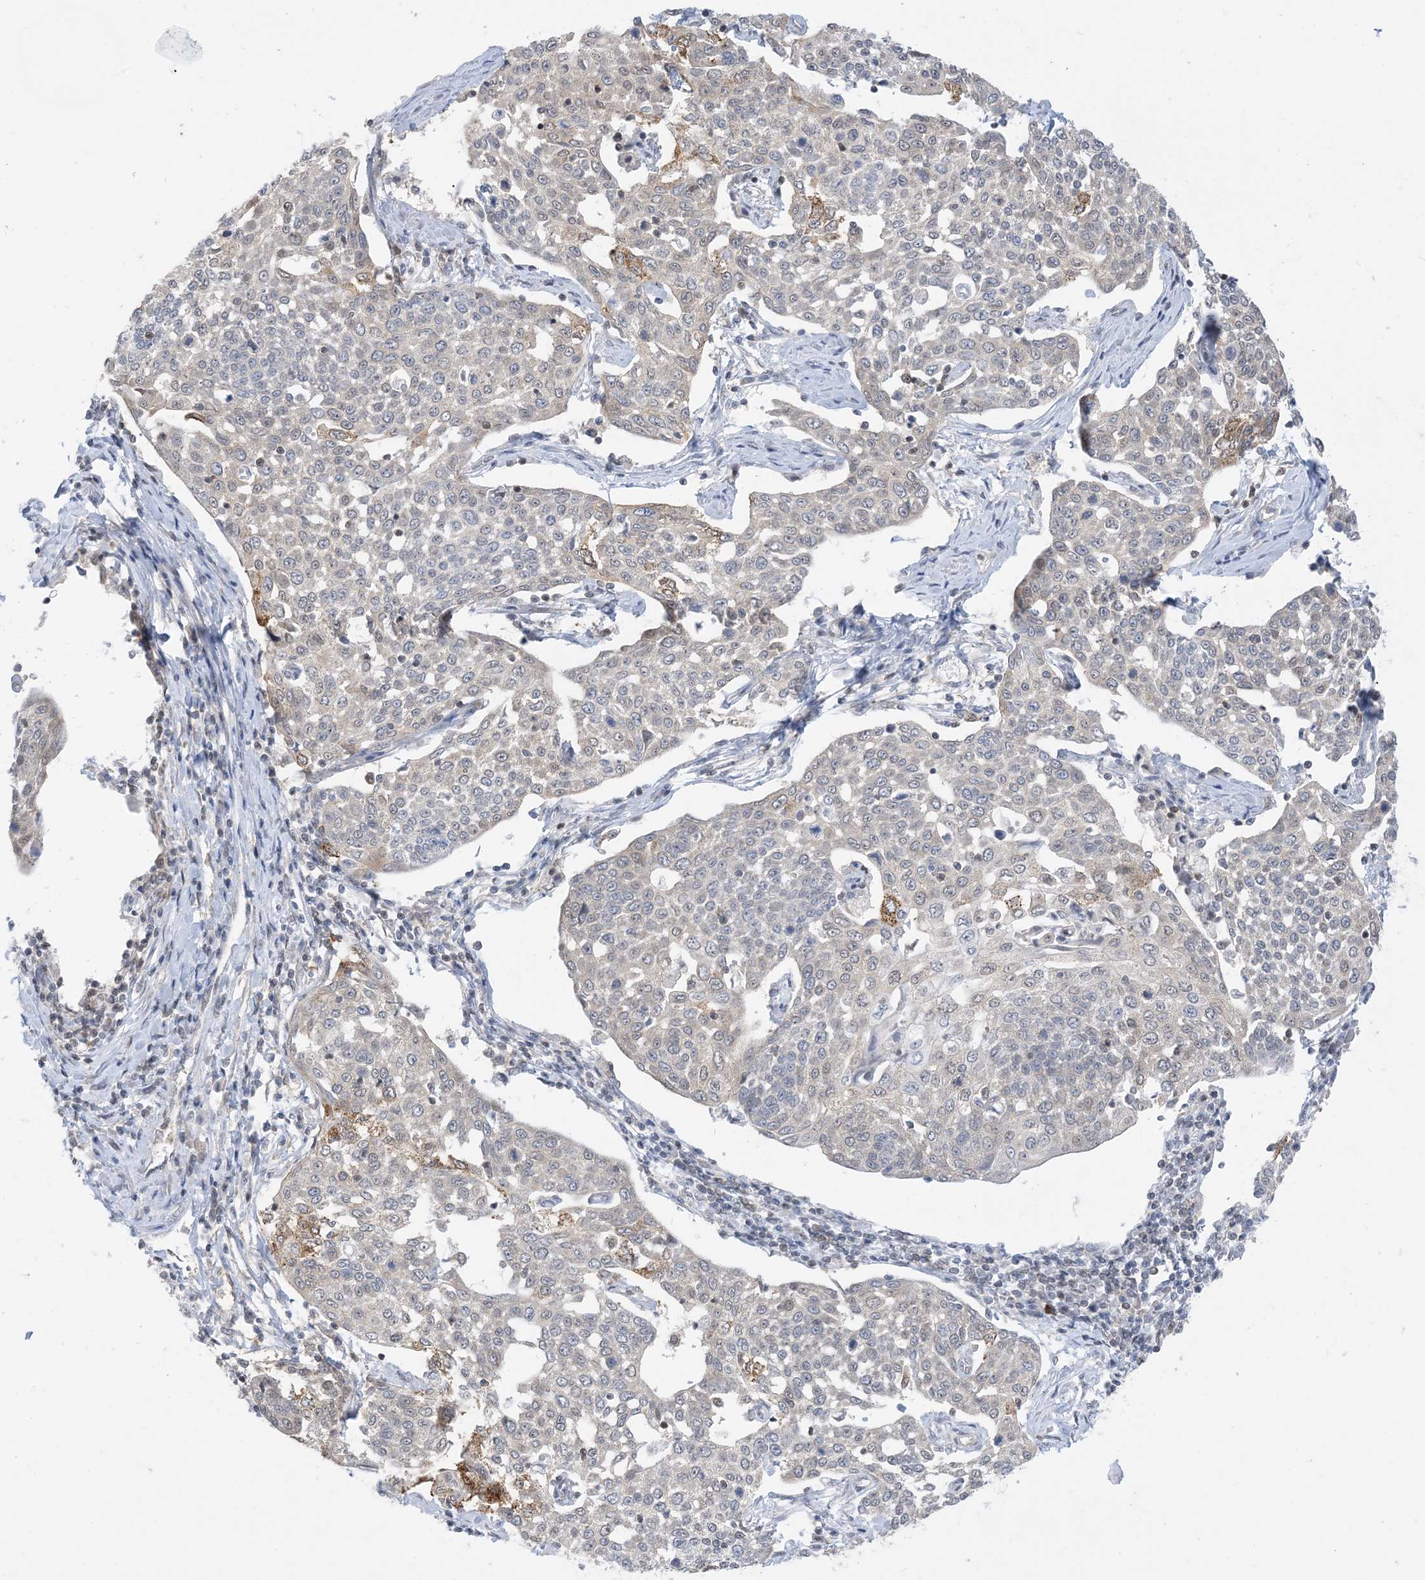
{"staining": {"intensity": "moderate", "quantity": "<25%", "location": "cytoplasmic/membranous"}, "tissue": "cervical cancer", "cell_type": "Tumor cells", "image_type": "cancer", "snomed": [{"axis": "morphology", "description": "Squamous cell carcinoma, NOS"}, {"axis": "topography", "description": "Cervix"}], "caption": "Immunohistochemistry histopathology image of neoplastic tissue: human cervical cancer (squamous cell carcinoma) stained using immunohistochemistry (IHC) exhibits low levels of moderate protein expression localized specifically in the cytoplasmic/membranous of tumor cells, appearing as a cytoplasmic/membranous brown color.", "gene": "CASP4", "patient": {"sex": "female", "age": 34}}